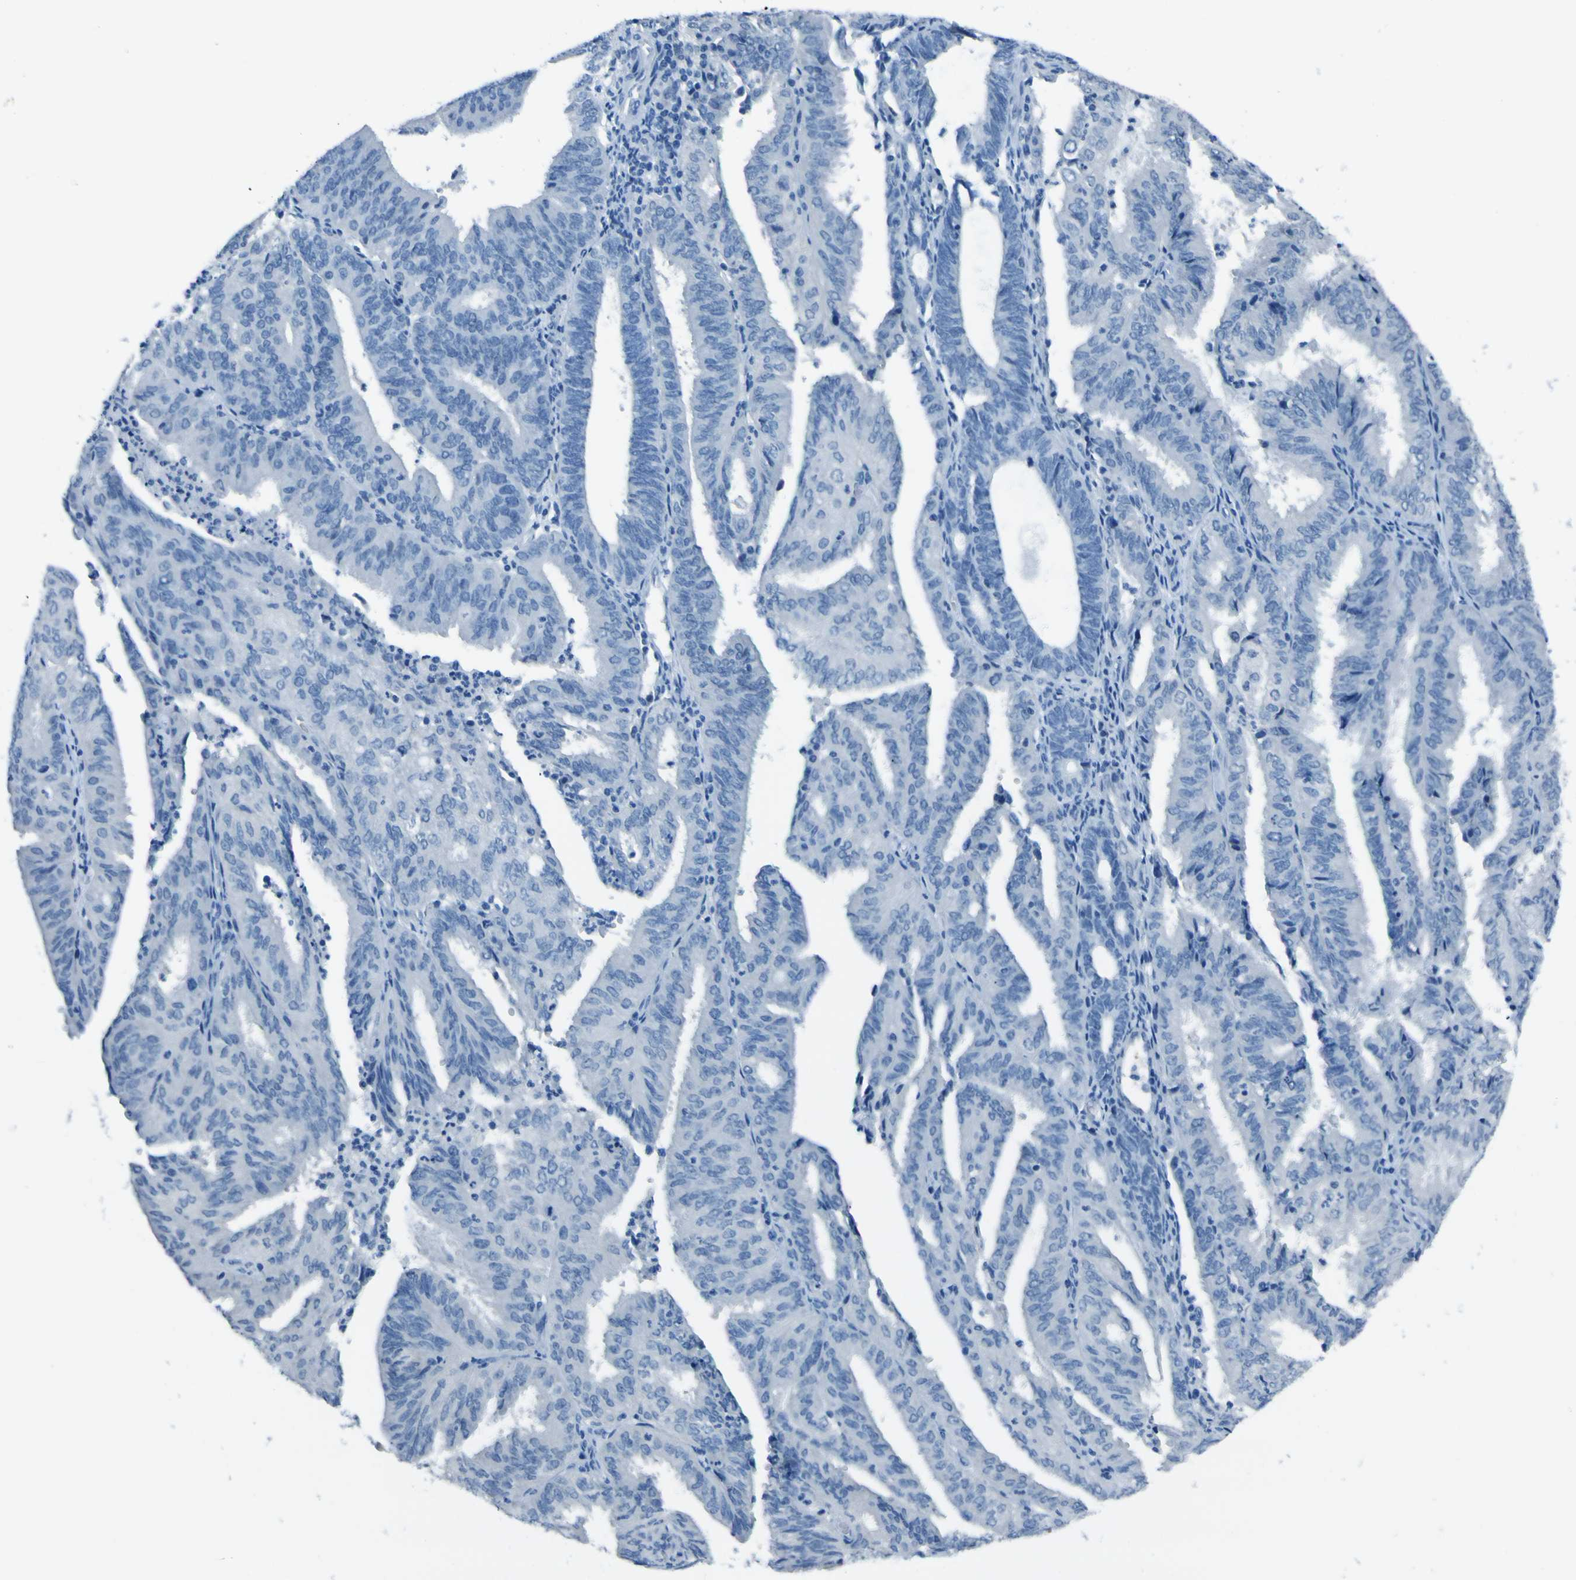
{"staining": {"intensity": "negative", "quantity": "none", "location": "none"}, "tissue": "endometrial cancer", "cell_type": "Tumor cells", "image_type": "cancer", "snomed": [{"axis": "morphology", "description": "Adenocarcinoma, NOS"}, {"axis": "topography", "description": "Uterus"}], "caption": "There is no significant expression in tumor cells of endometrial adenocarcinoma.", "gene": "PHKG1", "patient": {"sex": "female", "age": 60}}